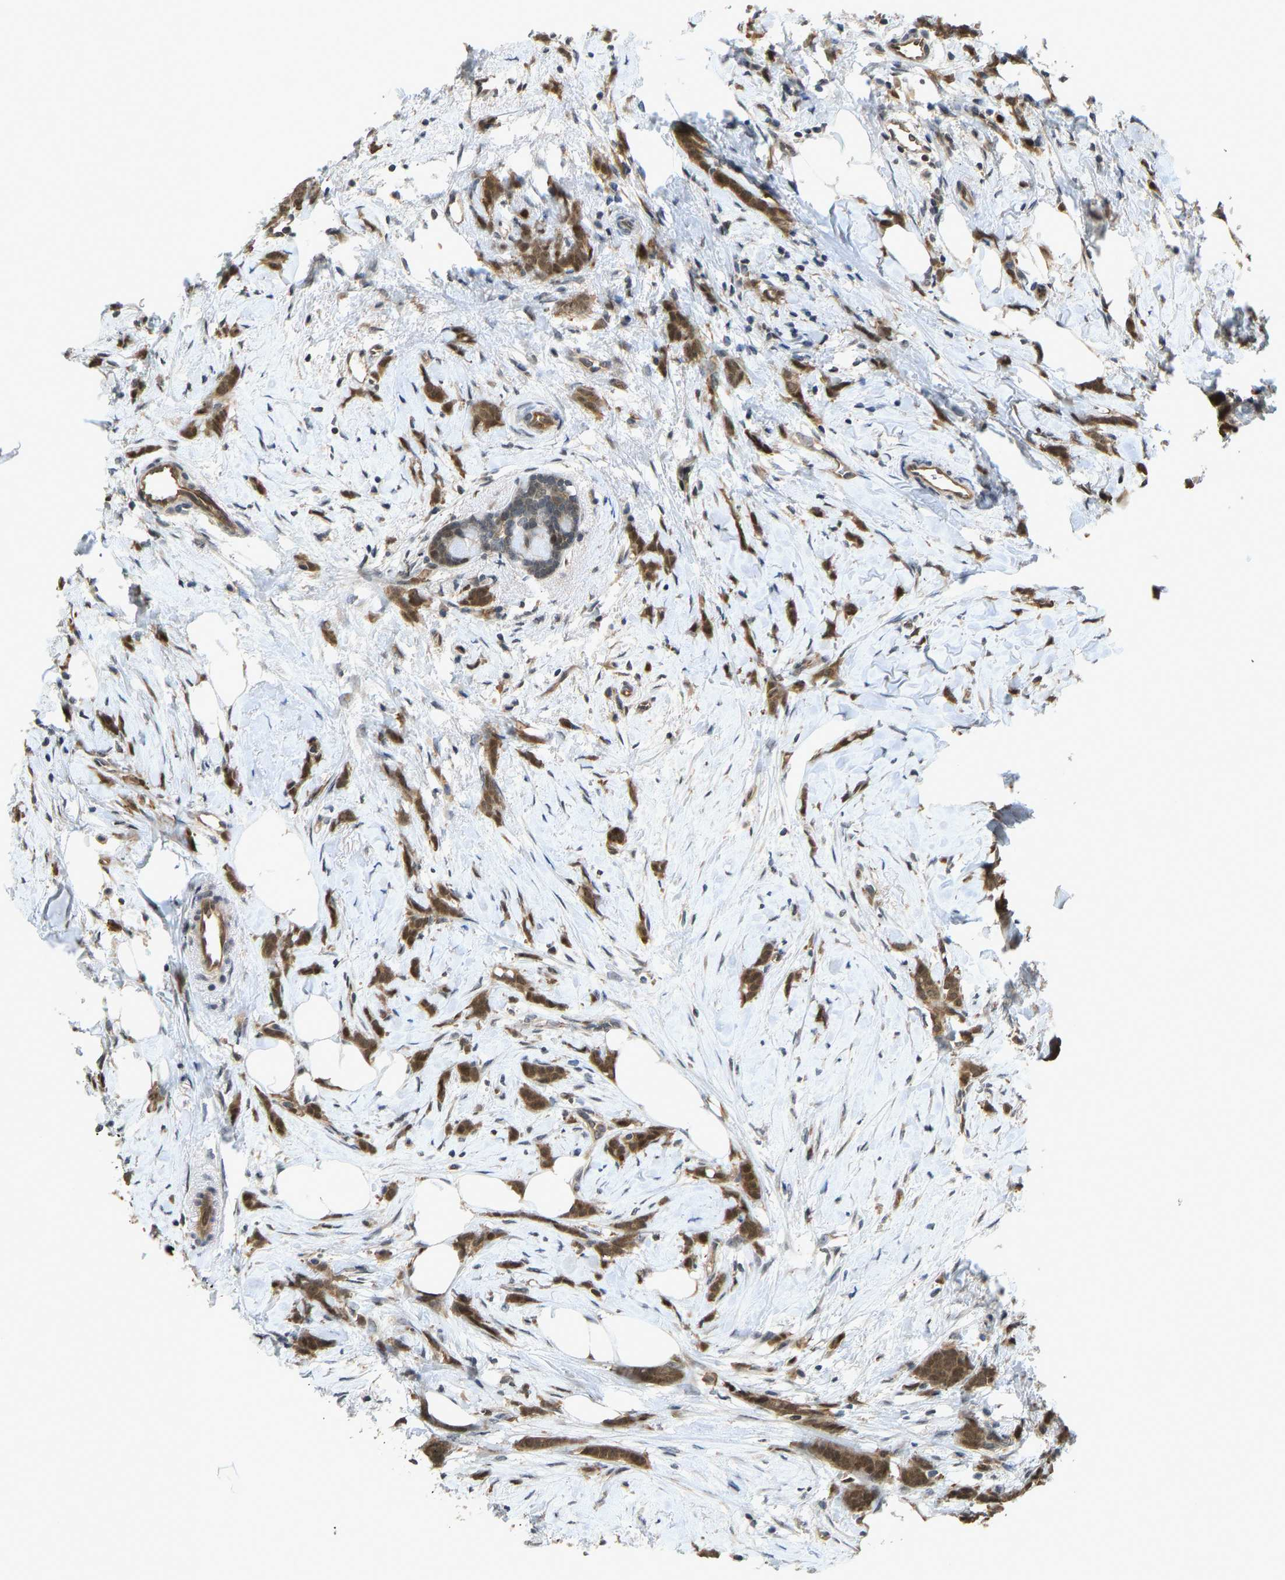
{"staining": {"intensity": "moderate", "quantity": ">75%", "location": "cytoplasmic/membranous,nuclear"}, "tissue": "breast cancer", "cell_type": "Tumor cells", "image_type": "cancer", "snomed": [{"axis": "morphology", "description": "Lobular carcinoma, in situ"}, {"axis": "morphology", "description": "Lobular carcinoma"}, {"axis": "topography", "description": "Breast"}], "caption": "This photomicrograph exhibits breast cancer stained with IHC to label a protein in brown. The cytoplasmic/membranous and nuclear of tumor cells show moderate positivity for the protein. Nuclei are counter-stained blue.", "gene": "CCT8", "patient": {"sex": "female", "age": 41}}